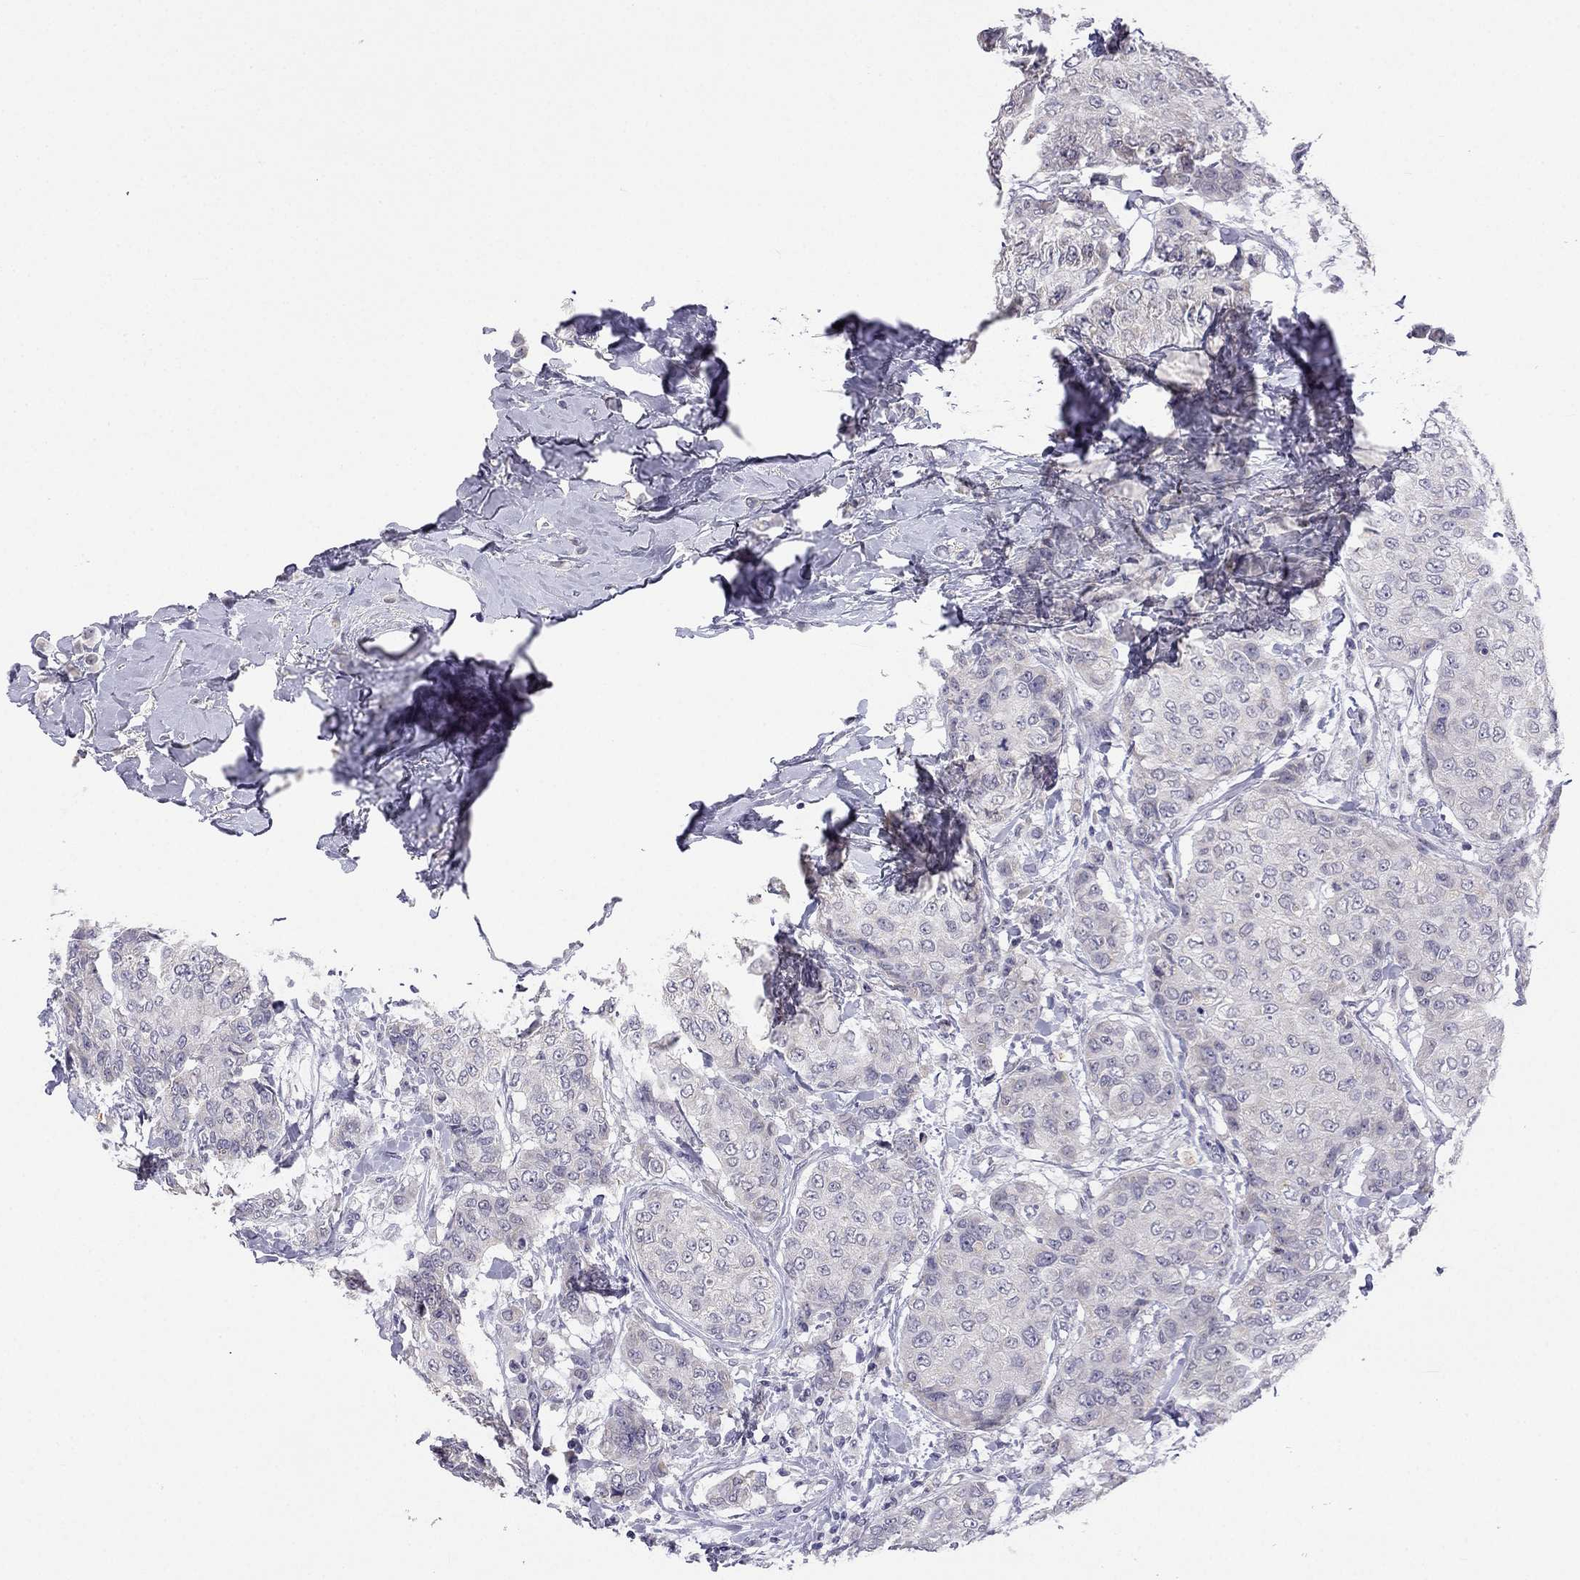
{"staining": {"intensity": "negative", "quantity": "none", "location": "none"}, "tissue": "breast cancer", "cell_type": "Tumor cells", "image_type": "cancer", "snomed": [{"axis": "morphology", "description": "Duct carcinoma"}, {"axis": "topography", "description": "Breast"}], "caption": "Breast cancer (intraductal carcinoma) was stained to show a protein in brown. There is no significant staining in tumor cells.", "gene": "C5orf49", "patient": {"sex": "female", "age": 27}}